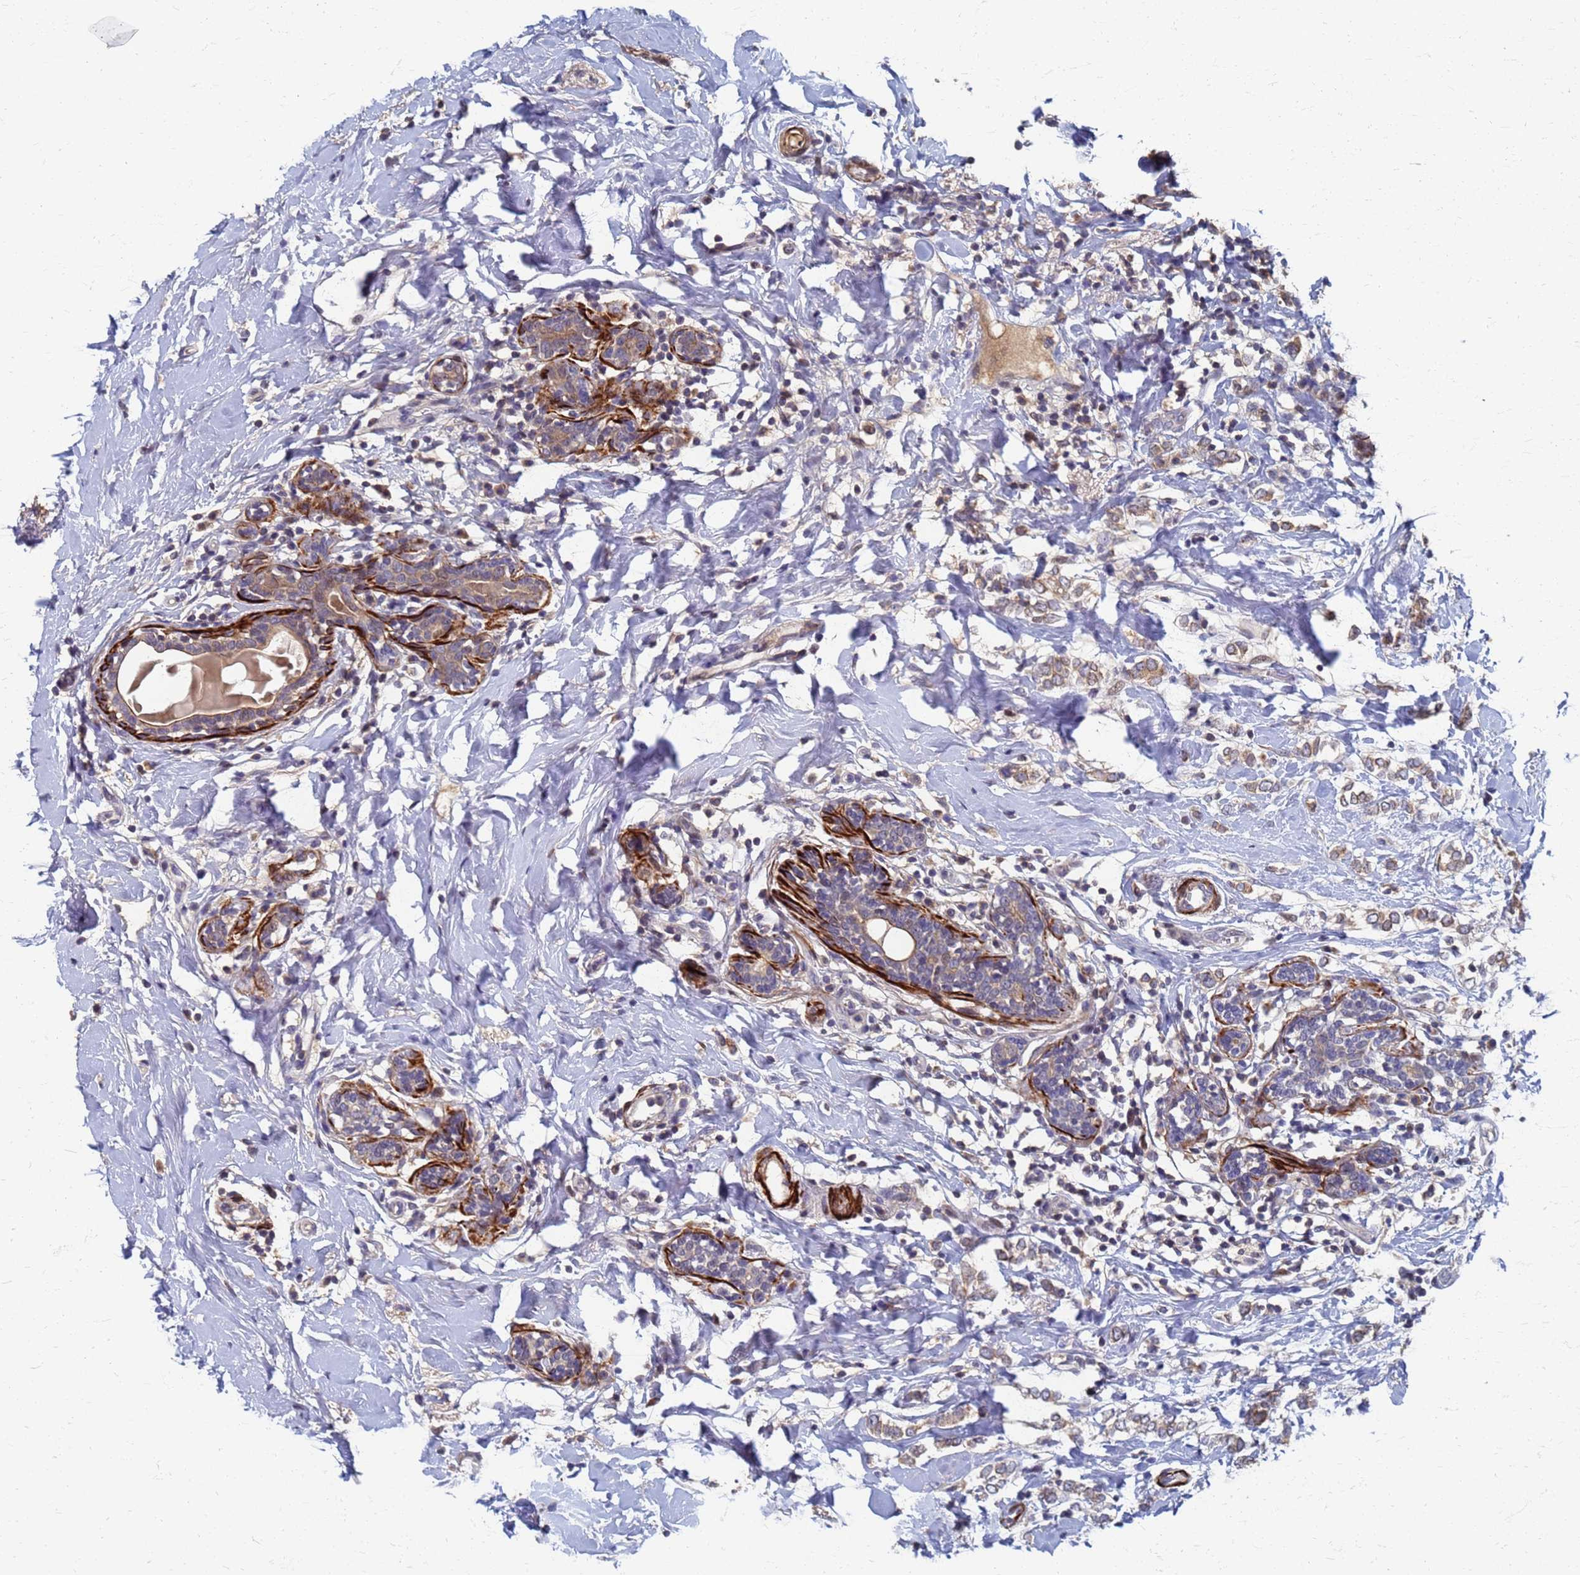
{"staining": {"intensity": "moderate", "quantity": ">75%", "location": "cytoplasmic/membranous"}, "tissue": "breast cancer", "cell_type": "Tumor cells", "image_type": "cancer", "snomed": [{"axis": "morphology", "description": "Normal tissue, NOS"}, {"axis": "morphology", "description": "Lobular carcinoma"}, {"axis": "topography", "description": "Breast"}], "caption": "Tumor cells exhibit medium levels of moderate cytoplasmic/membranous expression in approximately >75% of cells in breast cancer (lobular carcinoma).", "gene": "ATPAF1", "patient": {"sex": "female", "age": 47}}